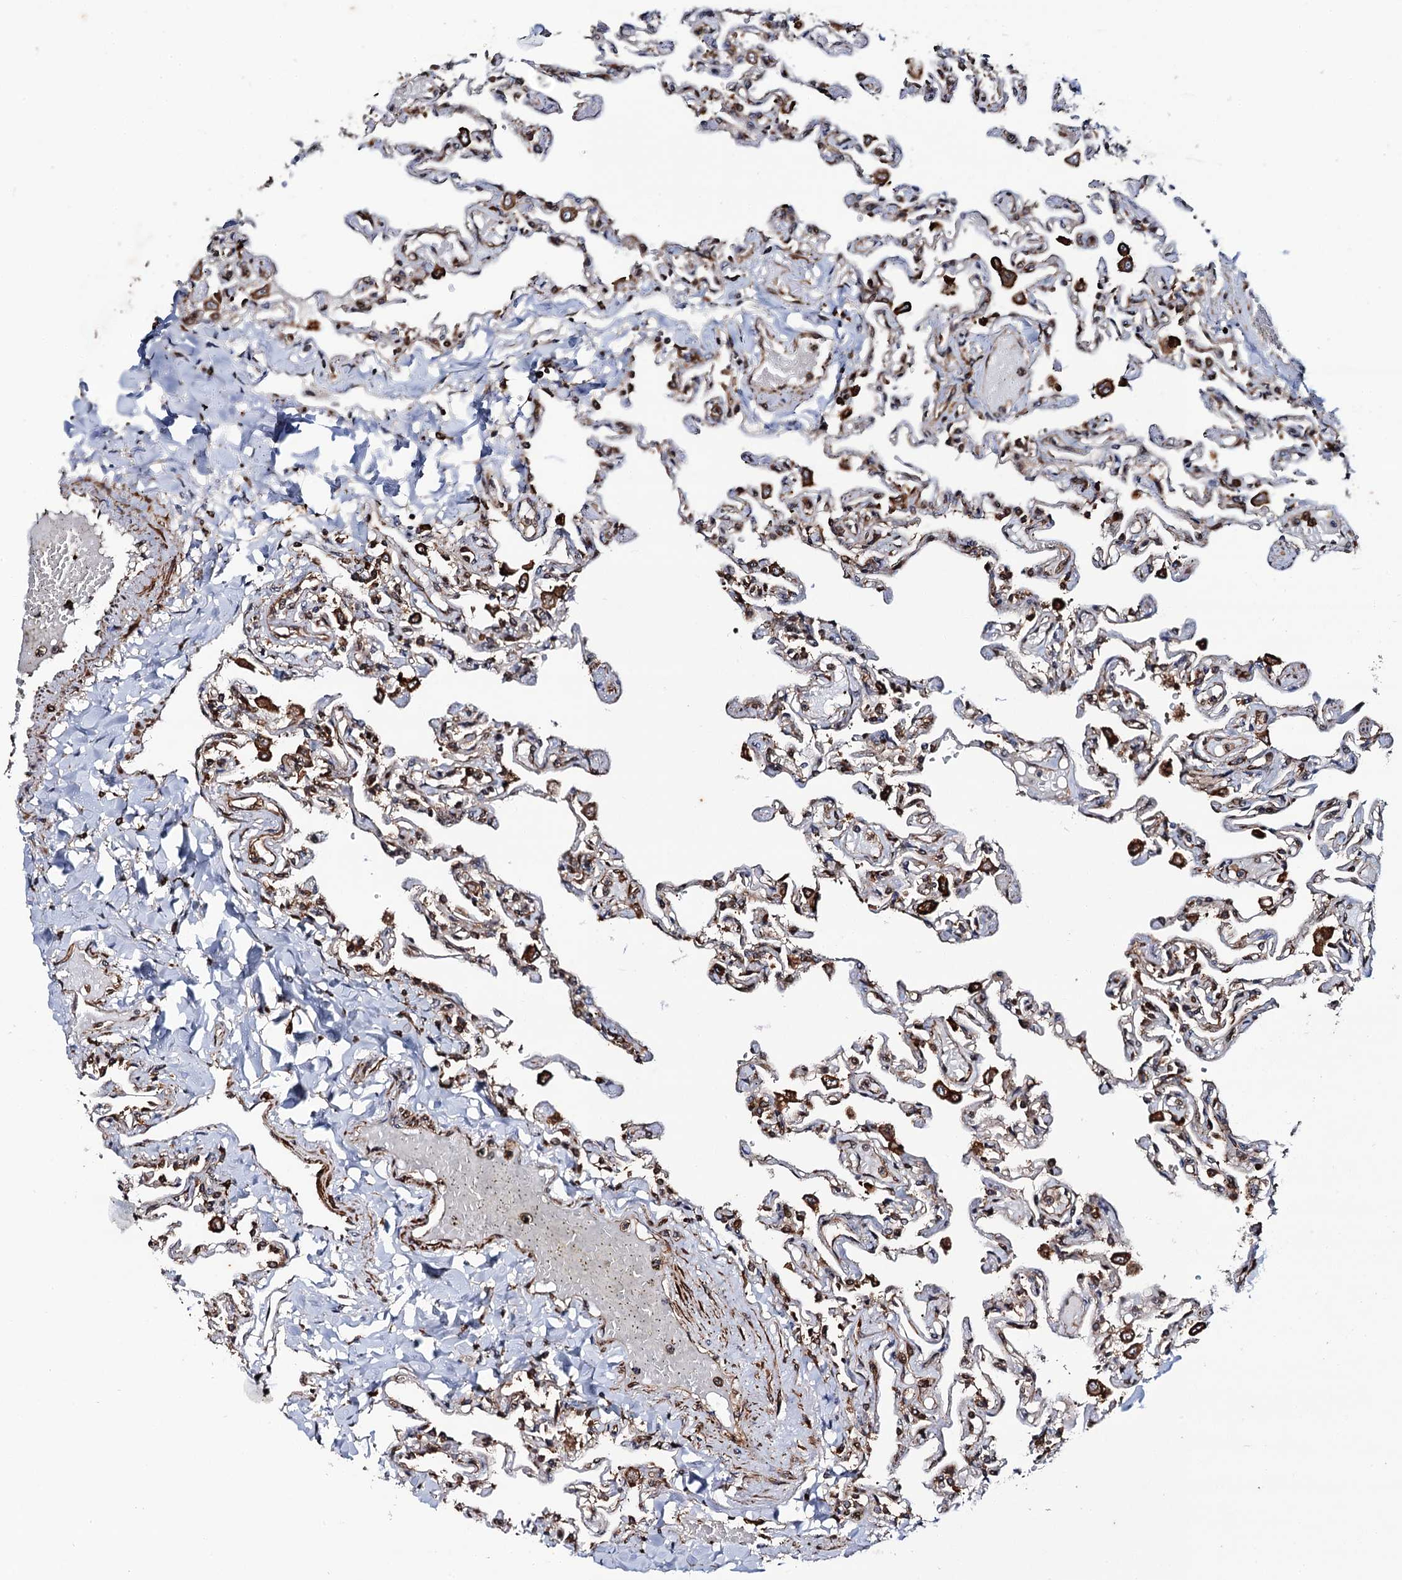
{"staining": {"intensity": "strong", "quantity": "25%-75%", "location": "cytoplasmic/membranous"}, "tissue": "lung", "cell_type": "Alveolar cells", "image_type": "normal", "snomed": [{"axis": "morphology", "description": "Normal tissue, NOS"}, {"axis": "topography", "description": "Lung"}], "caption": "IHC (DAB) staining of normal lung displays strong cytoplasmic/membranous protein expression in approximately 25%-75% of alveolar cells.", "gene": "BORA", "patient": {"sex": "male", "age": 21}}